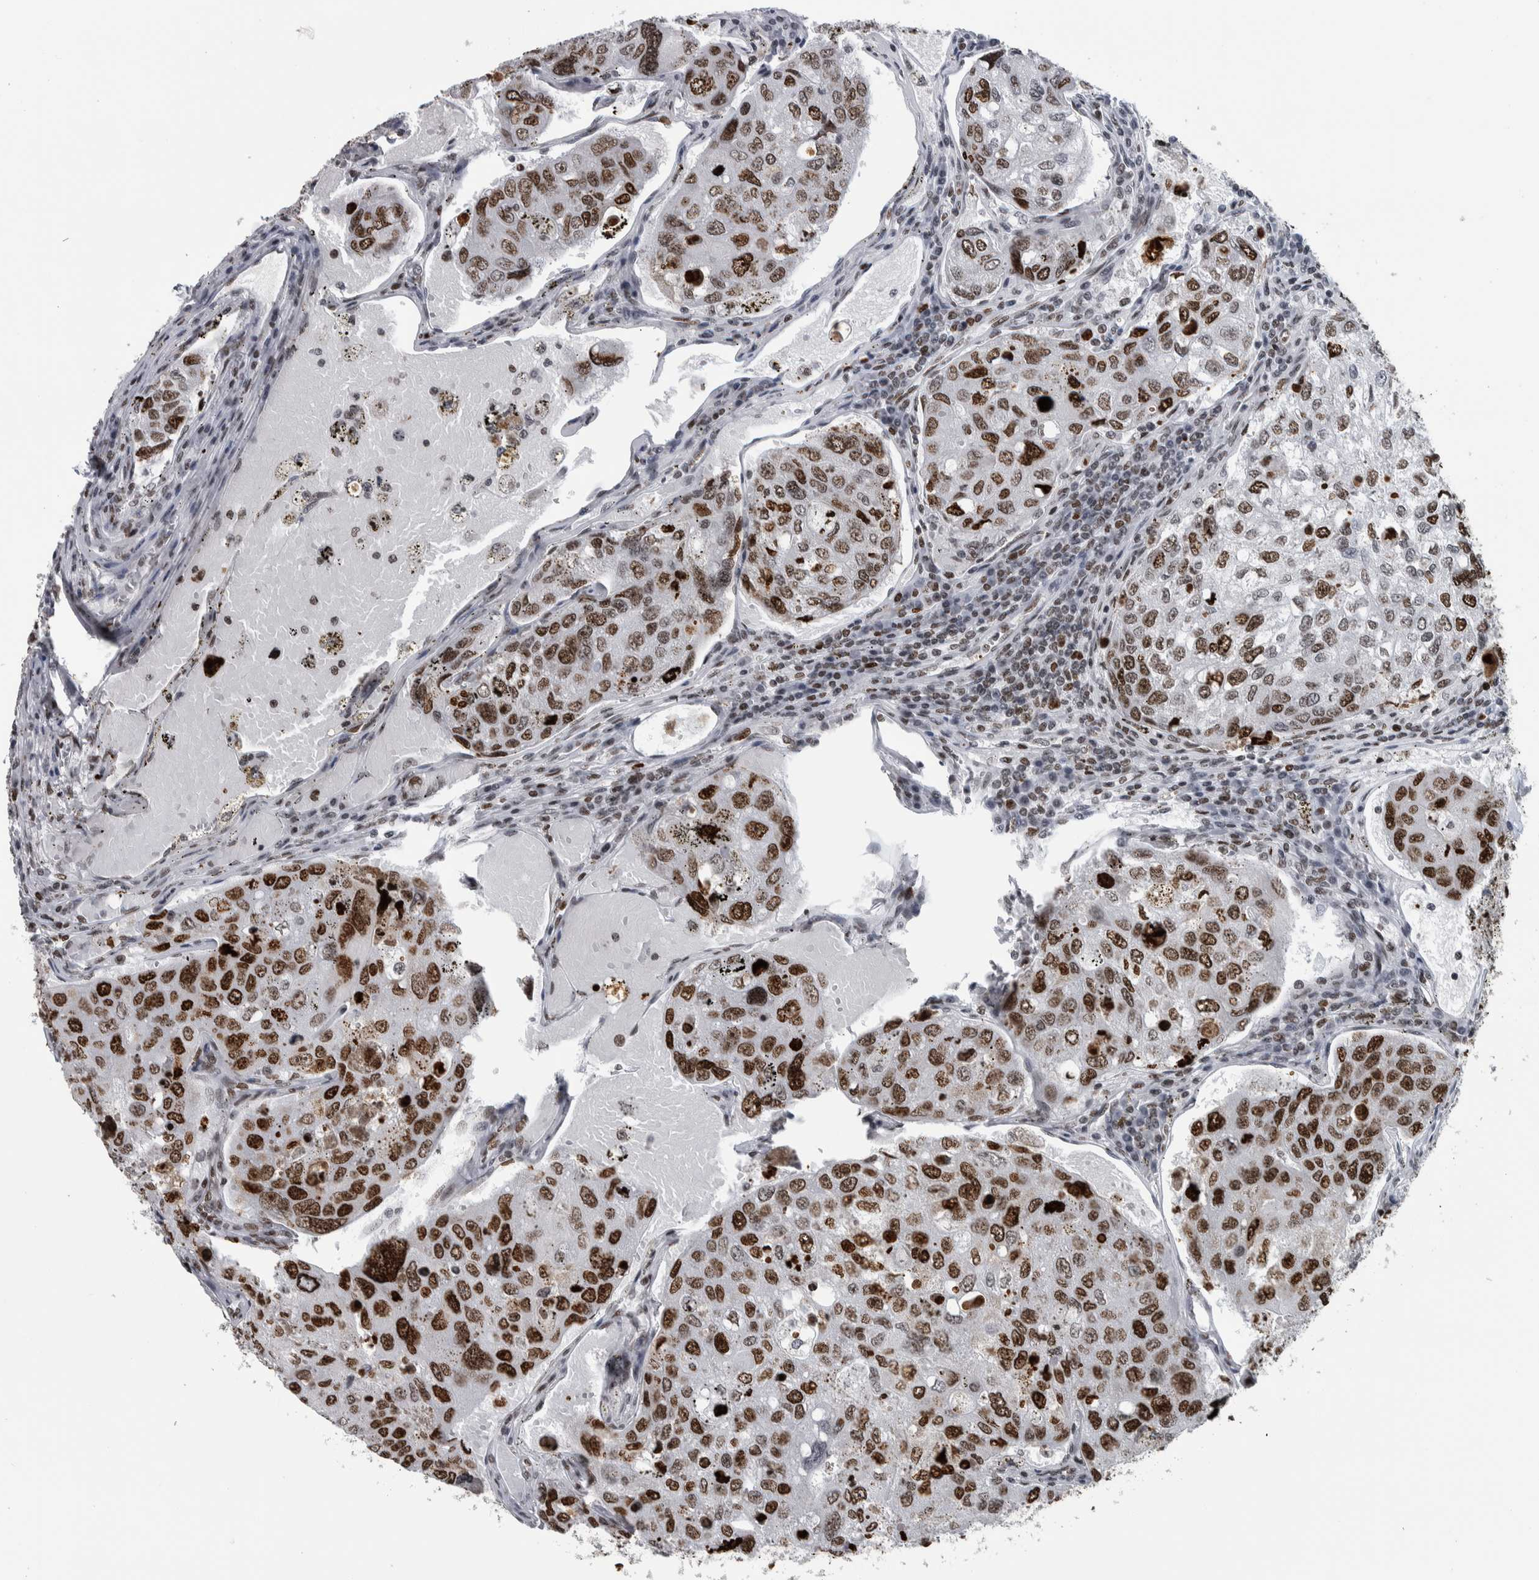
{"staining": {"intensity": "strong", "quantity": ">75%", "location": "nuclear"}, "tissue": "urothelial cancer", "cell_type": "Tumor cells", "image_type": "cancer", "snomed": [{"axis": "morphology", "description": "Urothelial carcinoma, High grade"}, {"axis": "topography", "description": "Lymph node"}, {"axis": "topography", "description": "Urinary bladder"}], "caption": "Immunohistochemistry (IHC) histopathology image of urothelial cancer stained for a protein (brown), which demonstrates high levels of strong nuclear staining in approximately >75% of tumor cells.", "gene": "TOP2B", "patient": {"sex": "male", "age": 51}}